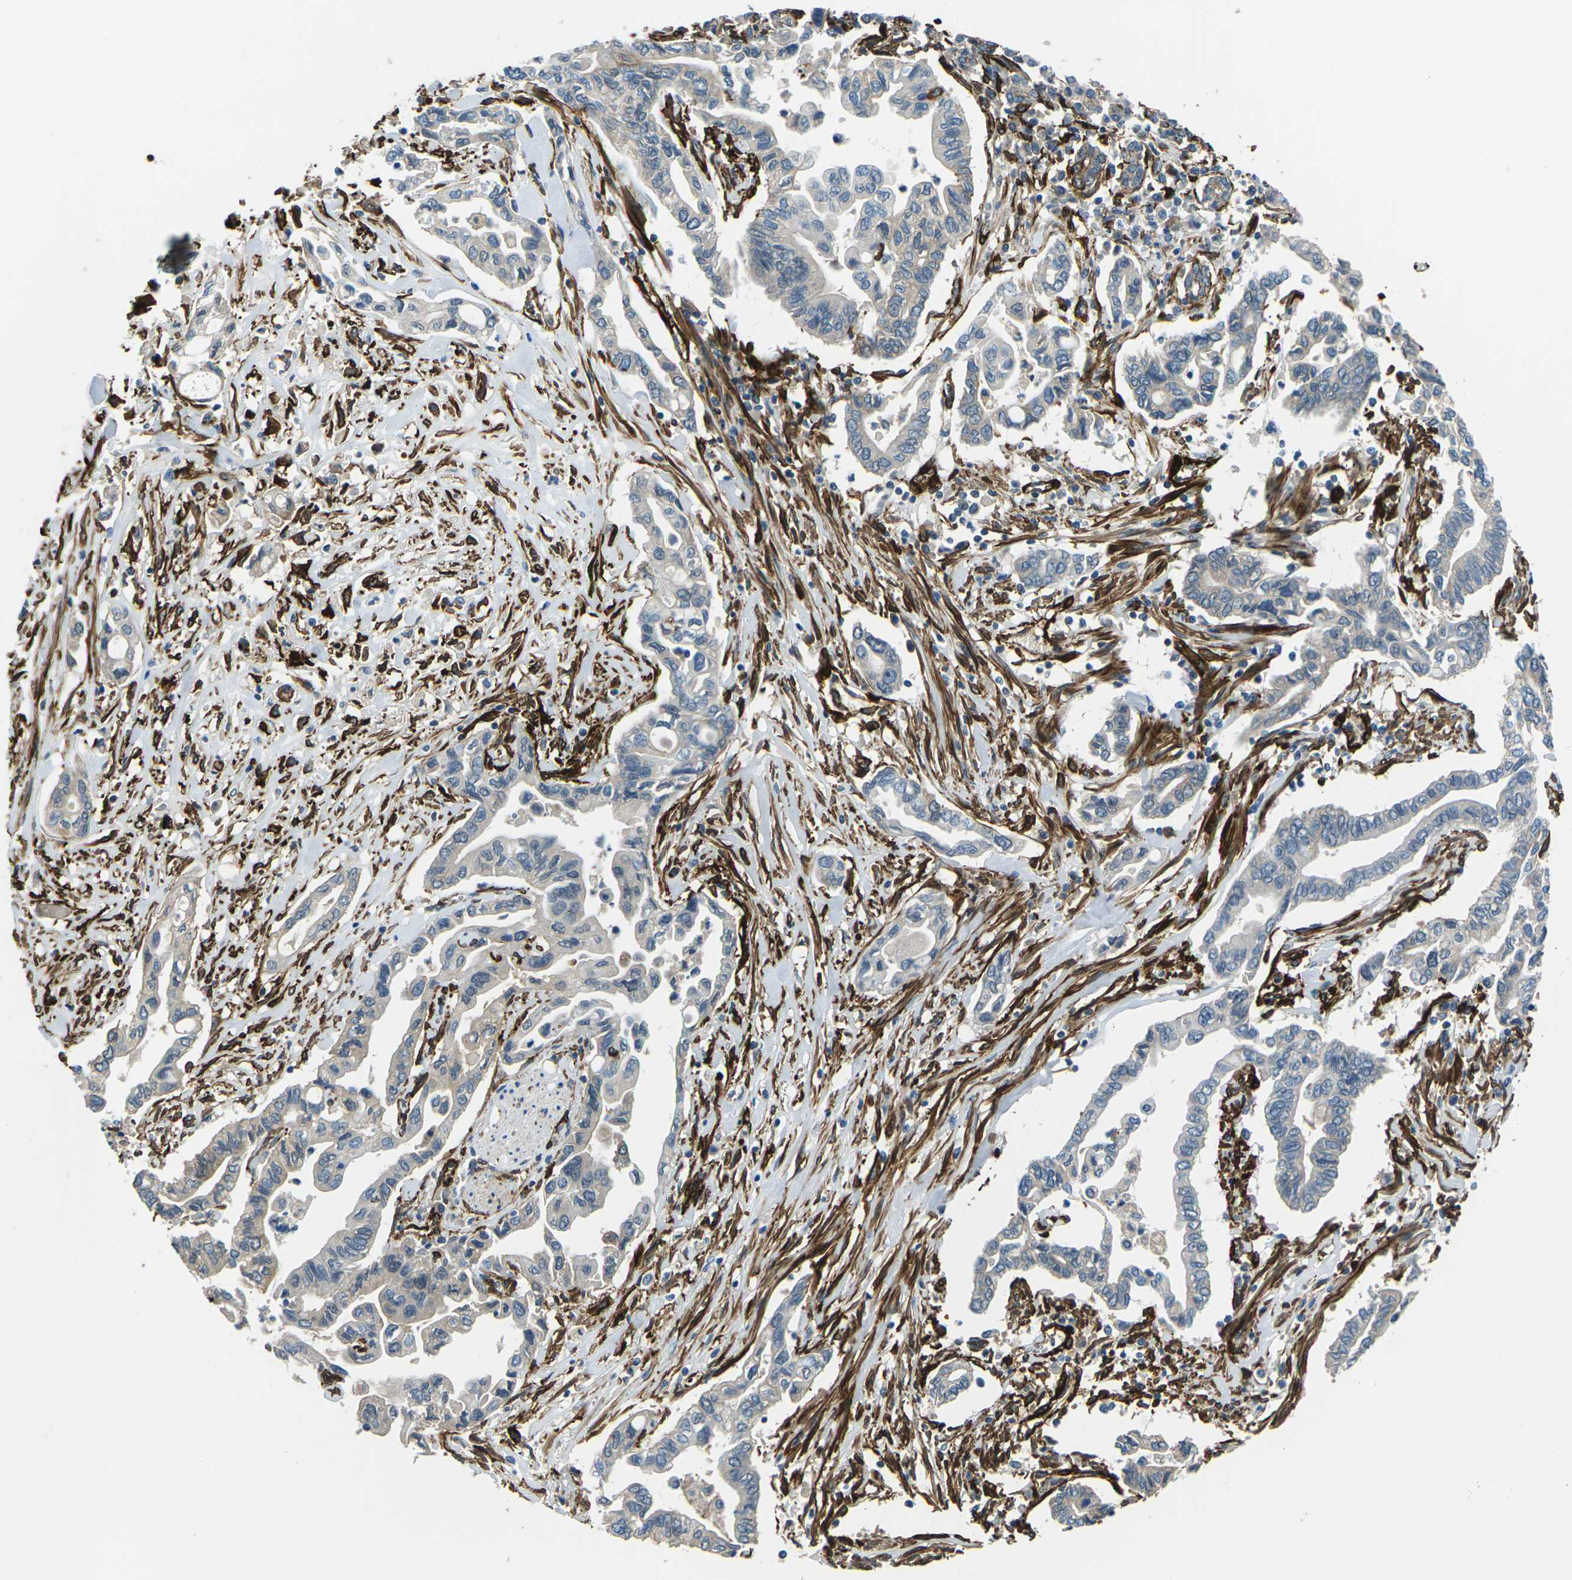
{"staining": {"intensity": "negative", "quantity": "none", "location": "none"}, "tissue": "pancreatic cancer", "cell_type": "Tumor cells", "image_type": "cancer", "snomed": [{"axis": "morphology", "description": "Adenocarcinoma, NOS"}, {"axis": "topography", "description": "Pancreas"}], "caption": "Human pancreatic cancer (adenocarcinoma) stained for a protein using IHC reveals no staining in tumor cells.", "gene": "GRAMD1C", "patient": {"sex": "female", "age": 57}}